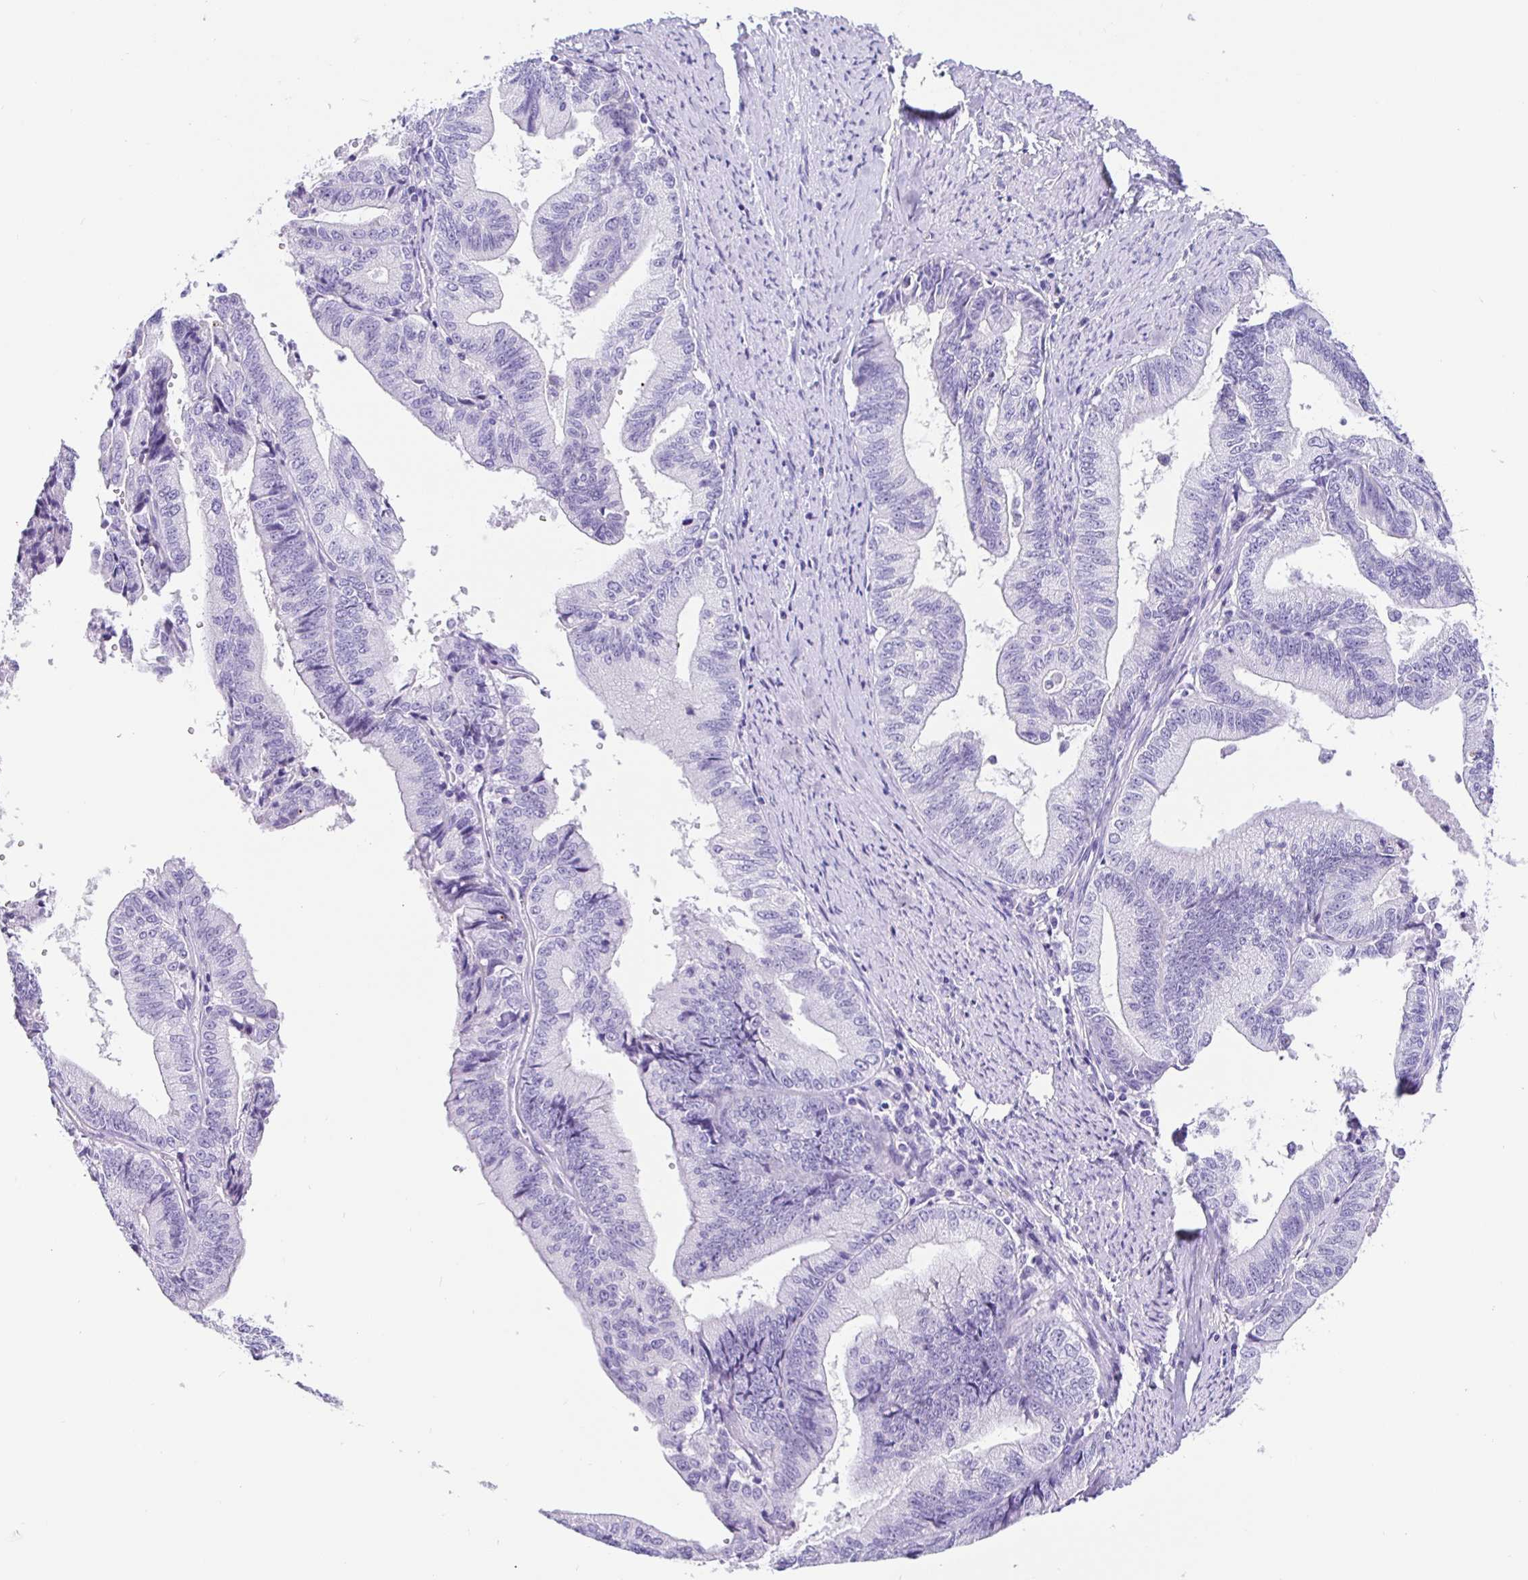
{"staining": {"intensity": "negative", "quantity": "none", "location": "none"}, "tissue": "endometrial cancer", "cell_type": "Tumor cells", "image_type": "cancer", "snomed": [{"axis": "morphology", "description": "Adenocarcinoma, NOS"}, {"axis": "topography", "description": "Endometrium"}], "caption": "Tumor cells show no significant protein staining in adenocarcinoma (endometrial). The staining was performed using DAB (3,3'-diaminobenzidine) to visualize the protein expression in brown, while the nuclei were stained in blue with hematoxylin (Magnification: 20x).", "gene": "PRAMEF19", "patient": {"sex": "female", "age": 65}}